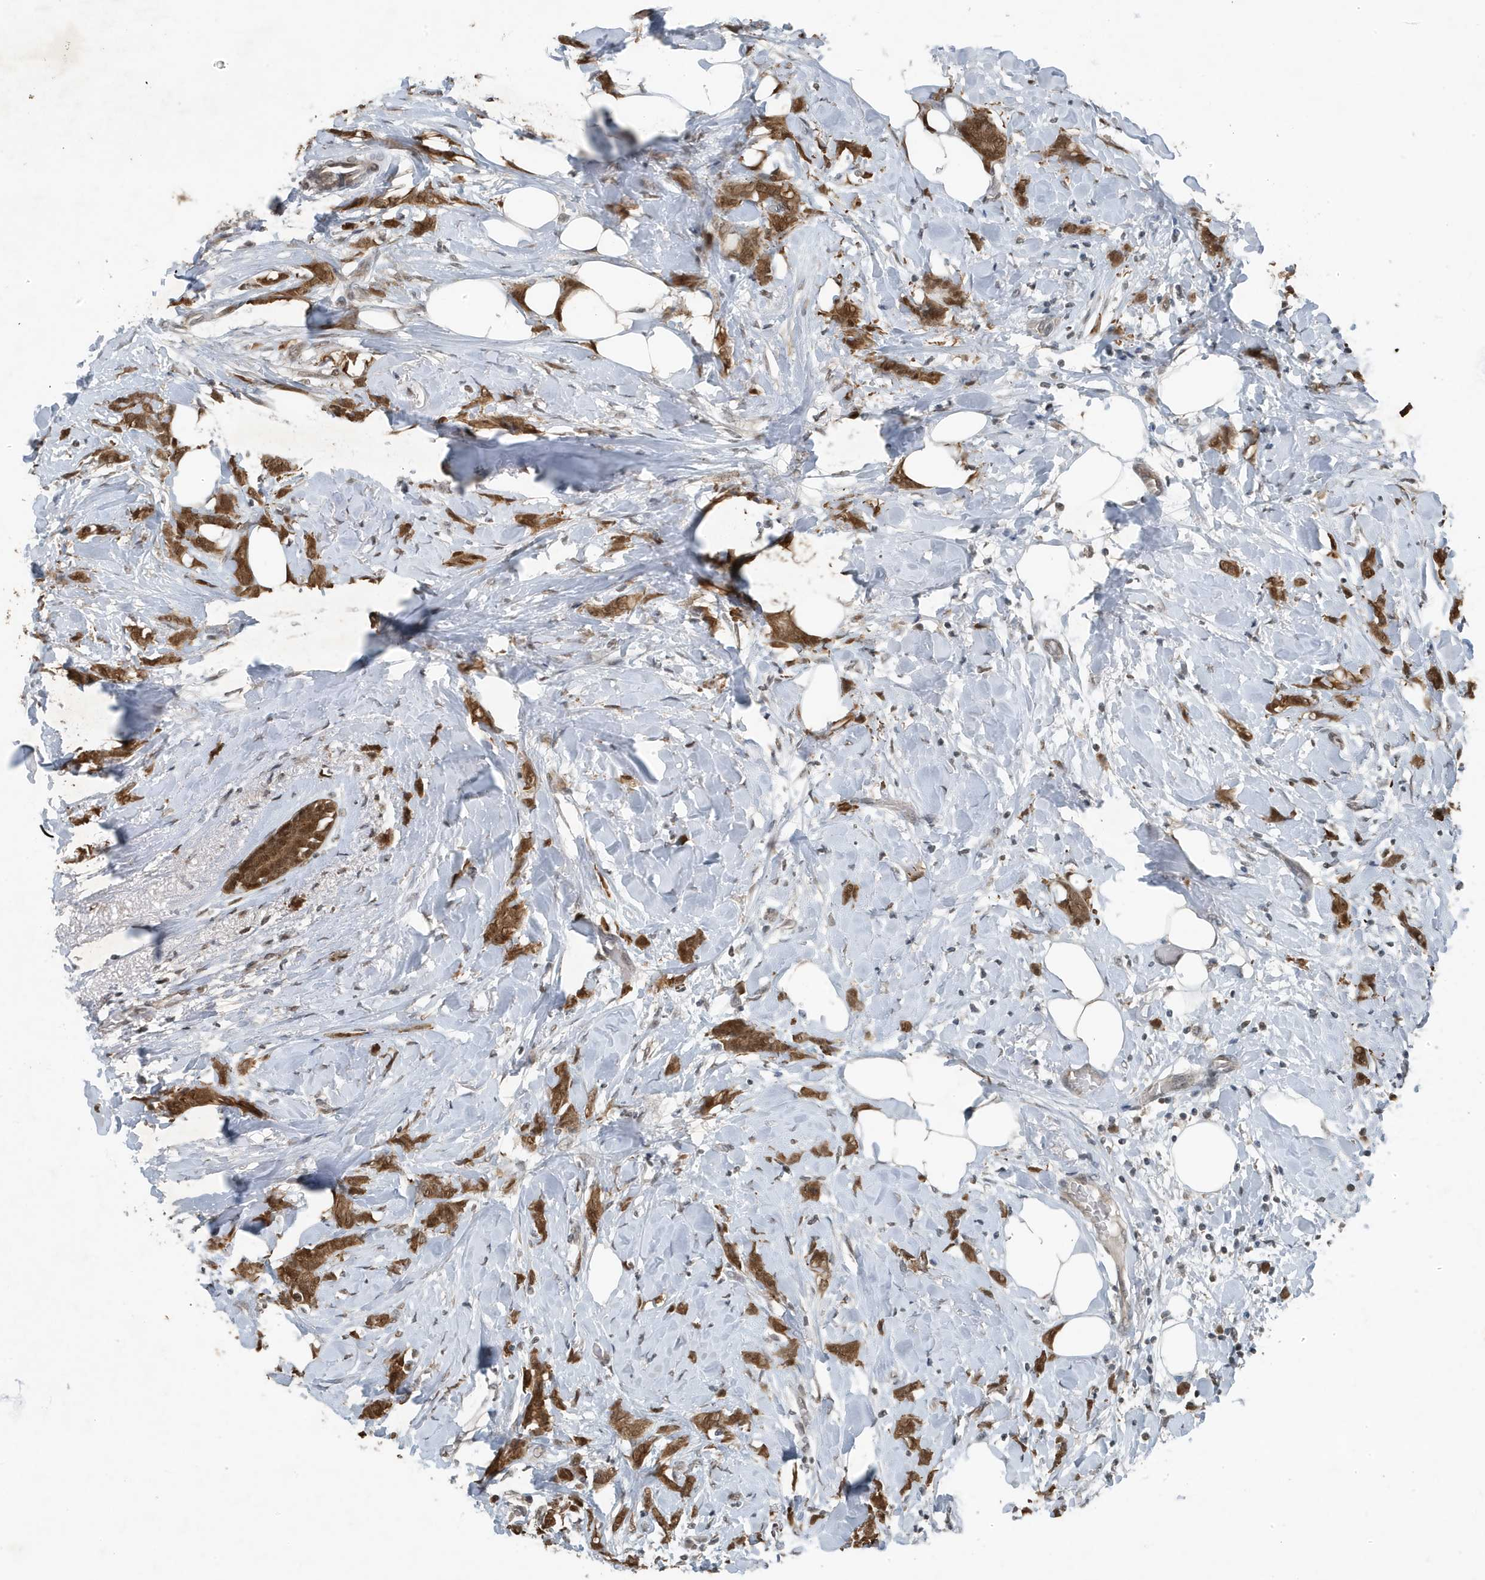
{"staining": {"intensity": "strong", "quantity": ">75%", "location": "cytoplasmic/membranous,nuclear"}, "tissue": "breast cancer", "cell_type": "Tumor cells", "image_type": "cancer", "snomed": [{"axis": "morphology", "description": "Lobular carcinoma, in situ"}, {"axis": "morphology", "description": "Lobular carcinoma"}, {"axis": "topography", "description": "Breast"}], "caption": "The image shows staining of breast cancer, revealing strong cytoplasmic/membranous and nuclear protein expression (brown color) within tumor cells.", "gene": "HSPA1A", "patient": {"sex": "female", "age": 41}}